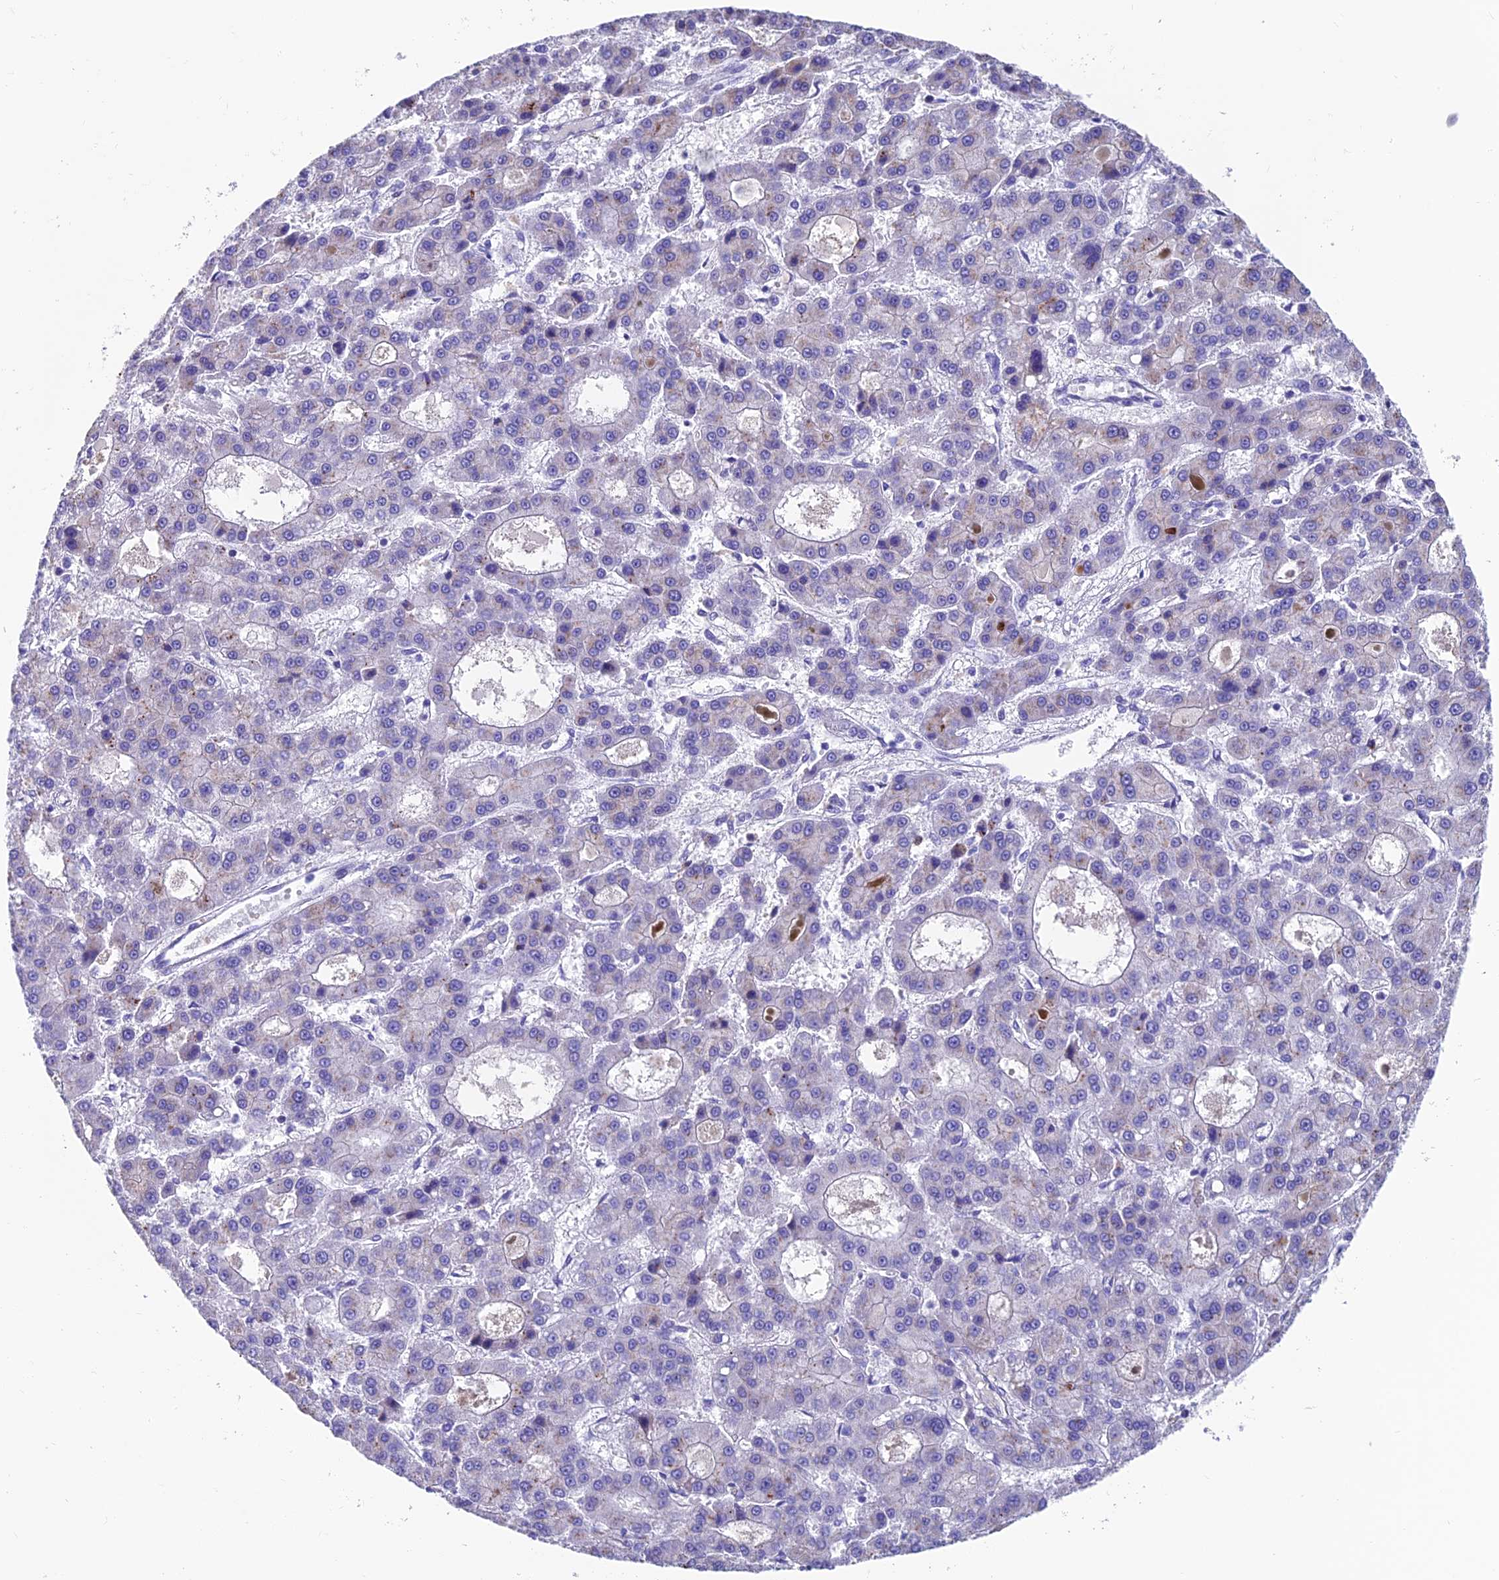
{"staining": {"intensity": "negative", "quantity": "none", "location": "none"}, "tissue": "liver cancer", "cell_type": "Tumor cells", "image_type": "cancer", "snomed": [{"axis": "morphology", "description": "Carcinoma, Hepatocellular, NOS"}, {"axis": "topography", "description": "Liver"}], "caption": "Liver cancer was stained to show a protein in brown. There is no significant staining in tumor cells.", "gene": "GNG11", "patient": {"sex": "male", "age": 70}}